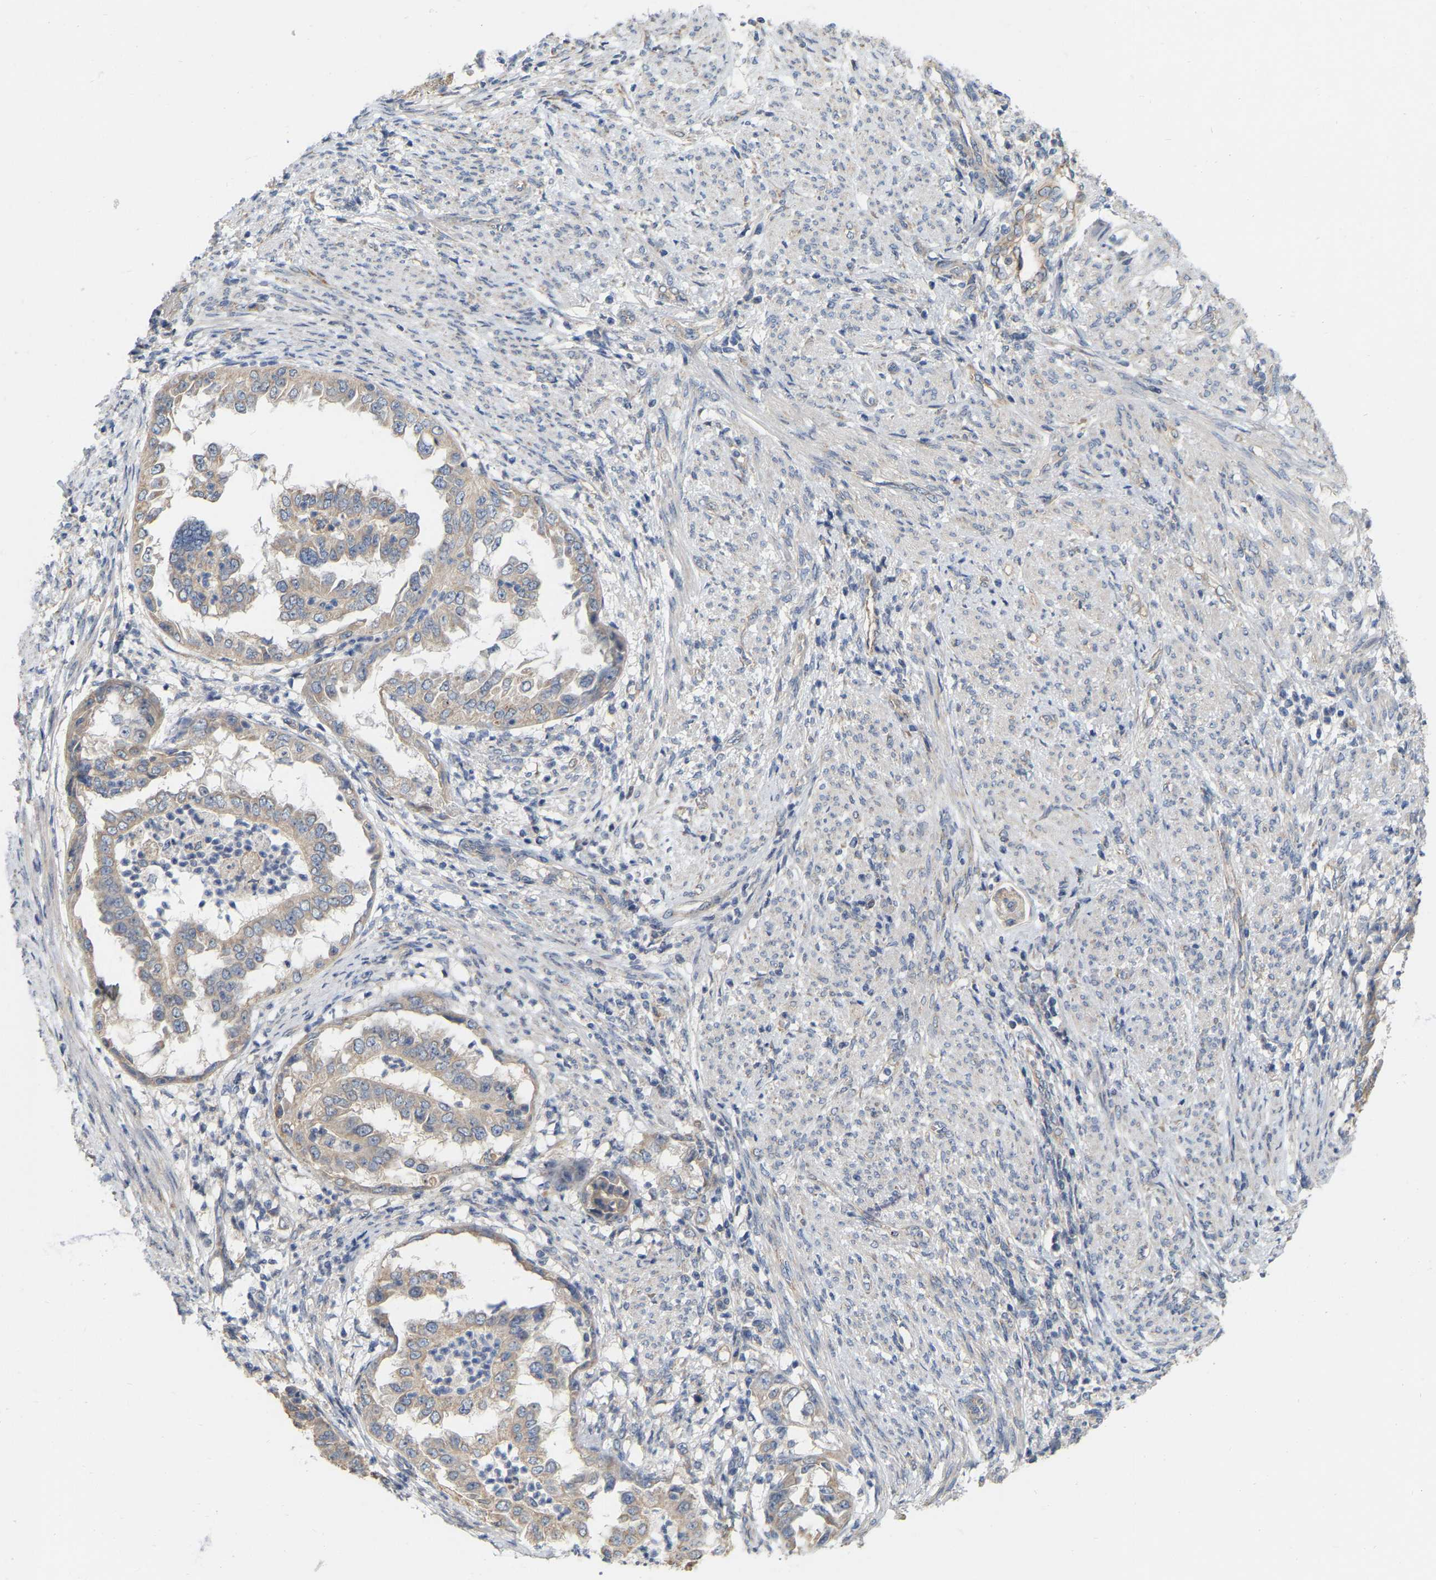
{"staining": {"intensity": "weak", "quantity": "<25%", "location": "cytoplasmic/membranous"}, "tissue": "endometrial cancer", "cell_type": "Tumor cells", "image_type": "cancer", "snomed": [{"axis": "morphology", "description": "Adenocarcinoma, NOS"}, {"axis": "topography", "description": "Endometrium"}], "caption": "IHC of endometrial cancer (adenocarcinoma) displays no expression in tumor cells.", "gene": "SSH1", "patient": {"sex": "female", "age": 85}}